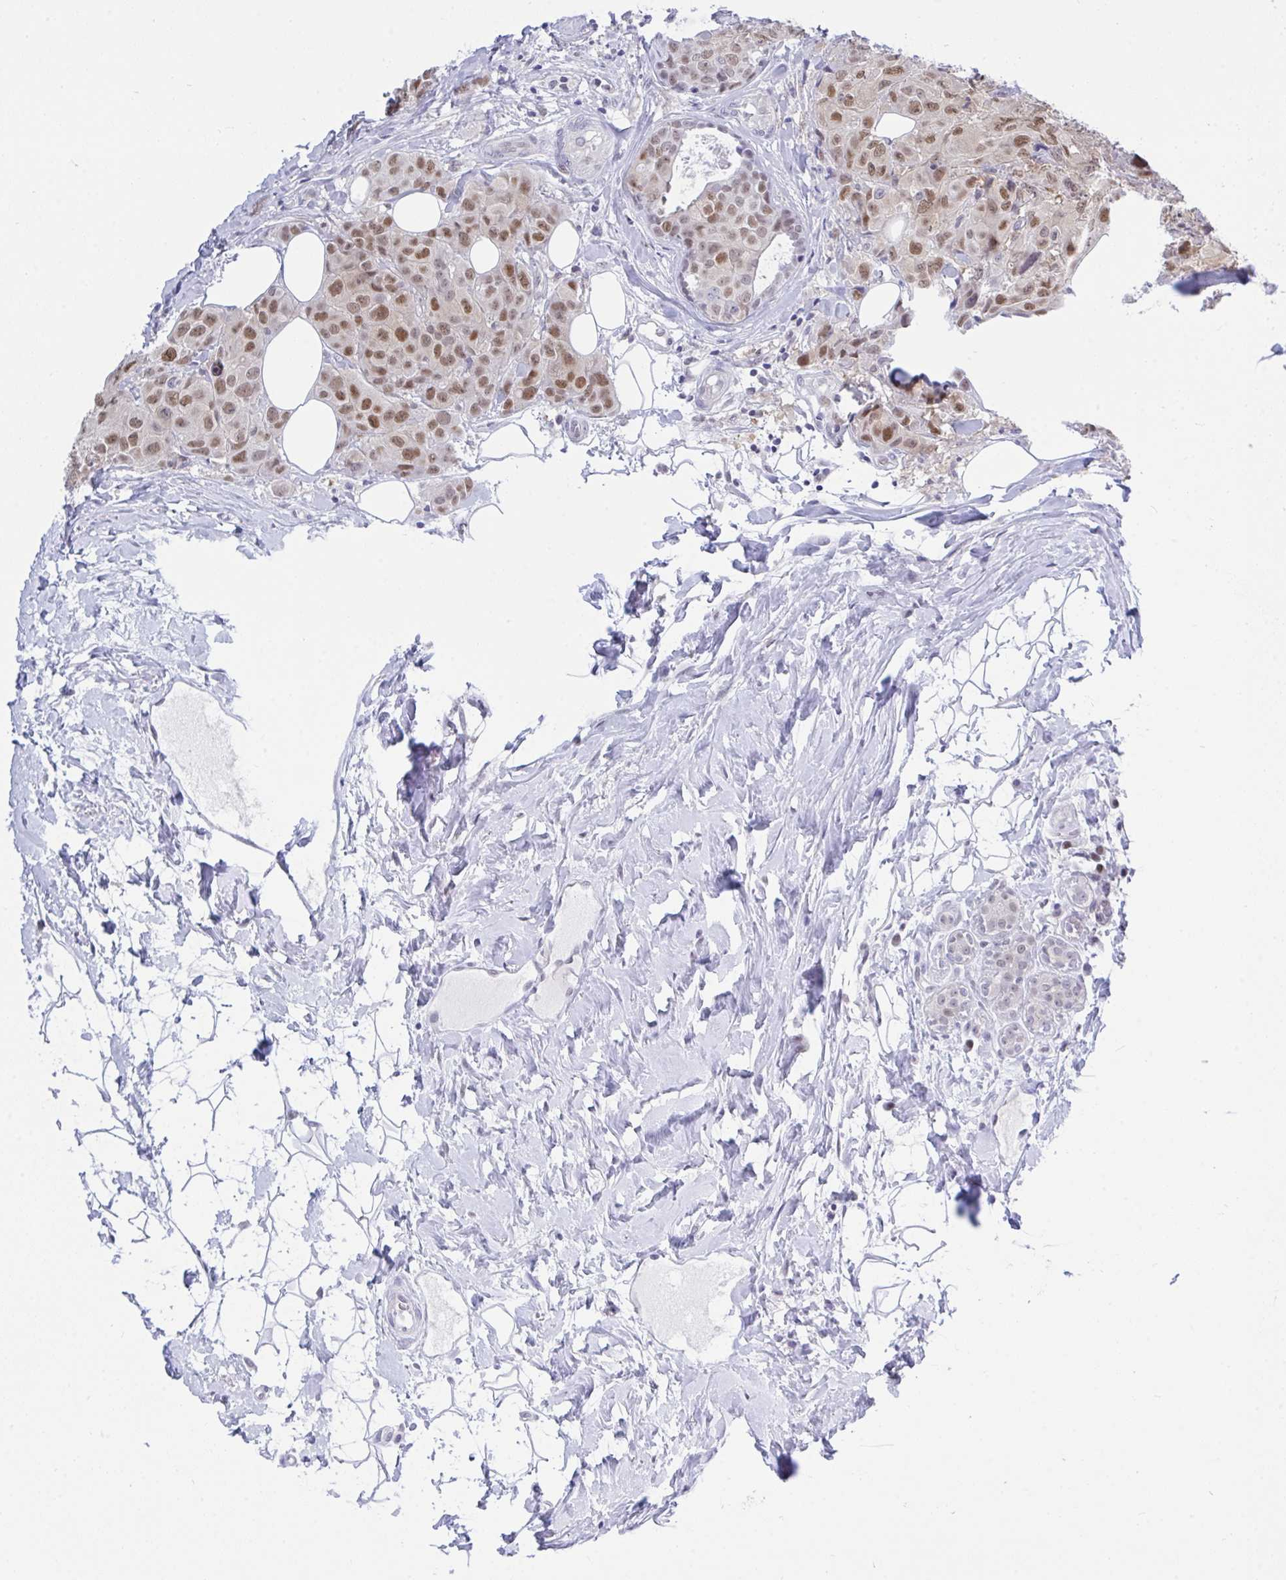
{"staining": {"intensity": "moderate", "quantity": ">75%", "location": "nuclear"}, "tissue": "breast cancer", "cell_type": "Tumor cells", "image_type": "cancer", "snomed": [{"axis": "morphology", "description": "Duct carcinoma"}, {"axis": "topography", "description": "Breast"}], "caption": "This photomicrograph displays immunohistochemistry (IHC) staining of invasive ductal carcinoma (breast), with medium moderate nuclear staining in approximately >75% of tumor cells.", "gene": "THOP1", "patient": {"sex": "female", "age": 43}}